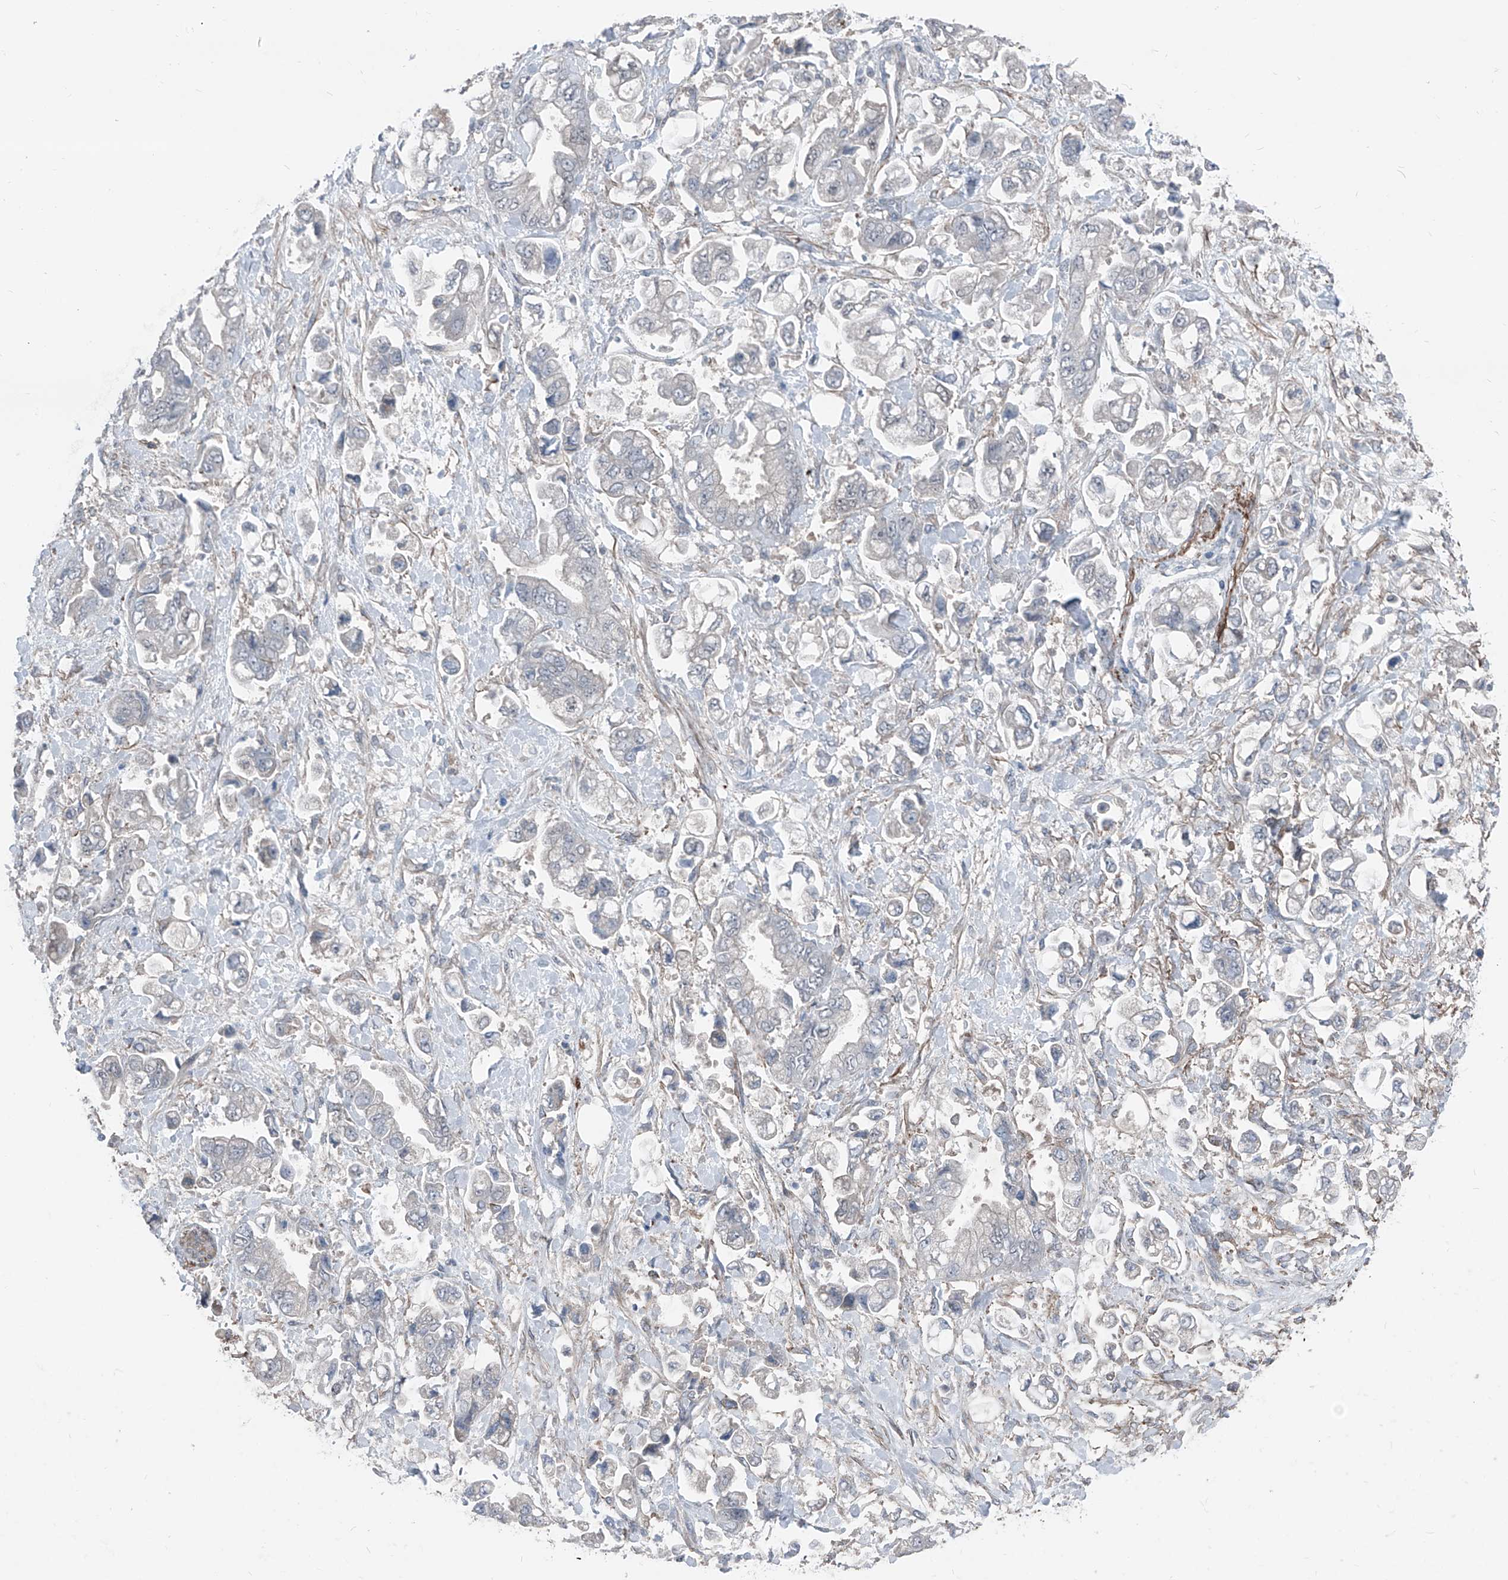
{"staining": {"intensity": "negative", "quantity": "none", "location": "none"}, "tissue": "stomach cancer", "cell_type": "Tumor cells", "image_type": "cancer", "snomed": [{"axis": "morphology", "description": "Normal tissue, NOS"}, {"axis": "morphology", "description": "Adenocarcinoma, NOS"}, {"axis": "topography", "description": "Stomach"}], "caption": "Immunohistochemistry image of stomach cancer (adenocarcinoma) stained for a protein (brown), which shows no staining in tumor cells. The staining is performed using DAB (3,3'-diaminobenzidine) brown chromogen with nuclei counter-stained in using hematoxylin.", "gene": "HSPB11", "patient": {"sex": "male", "age": 62}}